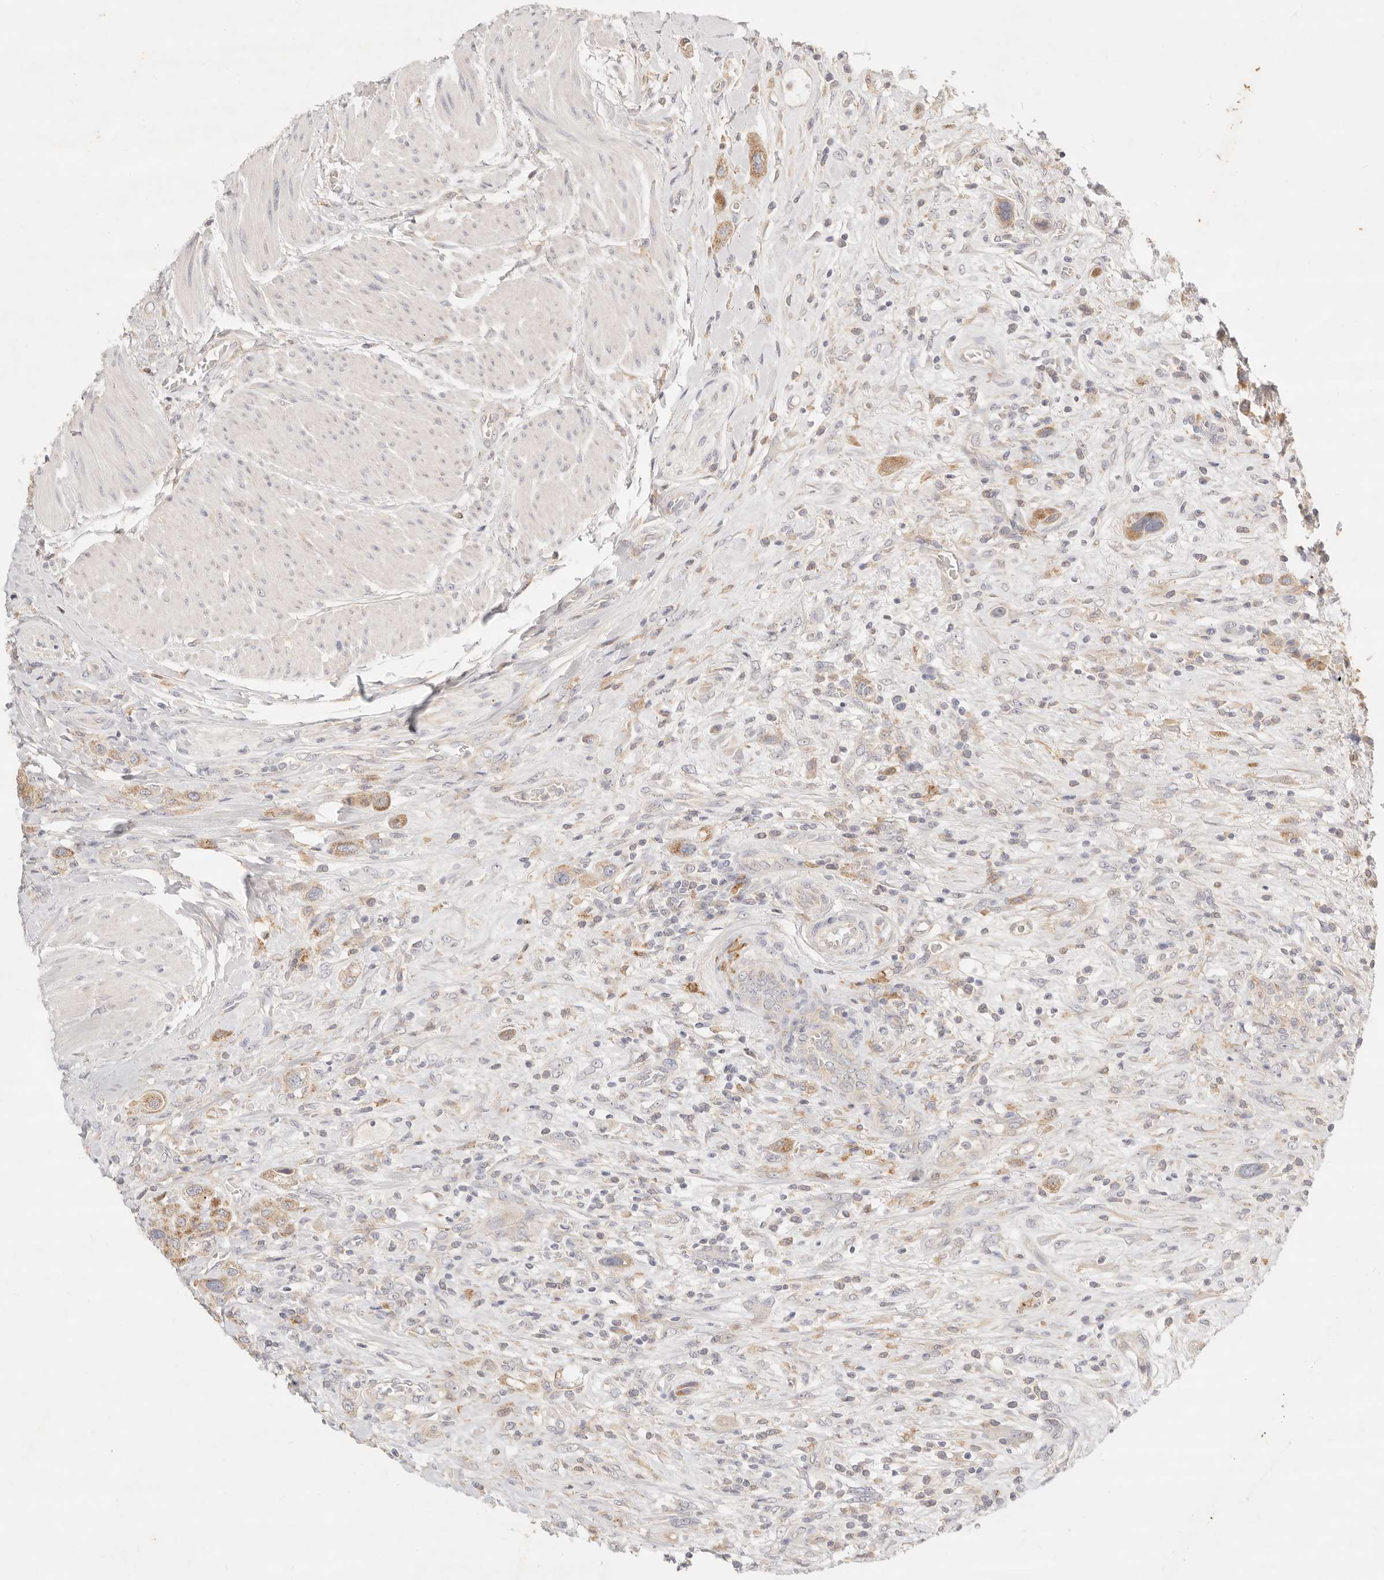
{"staining": {"intensity": "moderate", "quantity": ">75%", "location": "cytoplasmic/membranous"}, "tissue": "urothelial cancer", "cell_type": "Tumor cells", "image_type": "cancer", "snomed": [{"axis": "morphology", "description": "Urothelial carcinoma, High grade"}, {"axis": "topography", "description": "Urinary bladder"}], "caption": "DAB (3,3'-diaminobenzidine) immunohistochemical staining of human urothelial carcinoma (high-grade) shows moderate cytoplasmic/membranous protein expression in approximately >75% of tumor cells.", "gene": "ACOX1", "patient": {"sex": "male", "age": 50}}